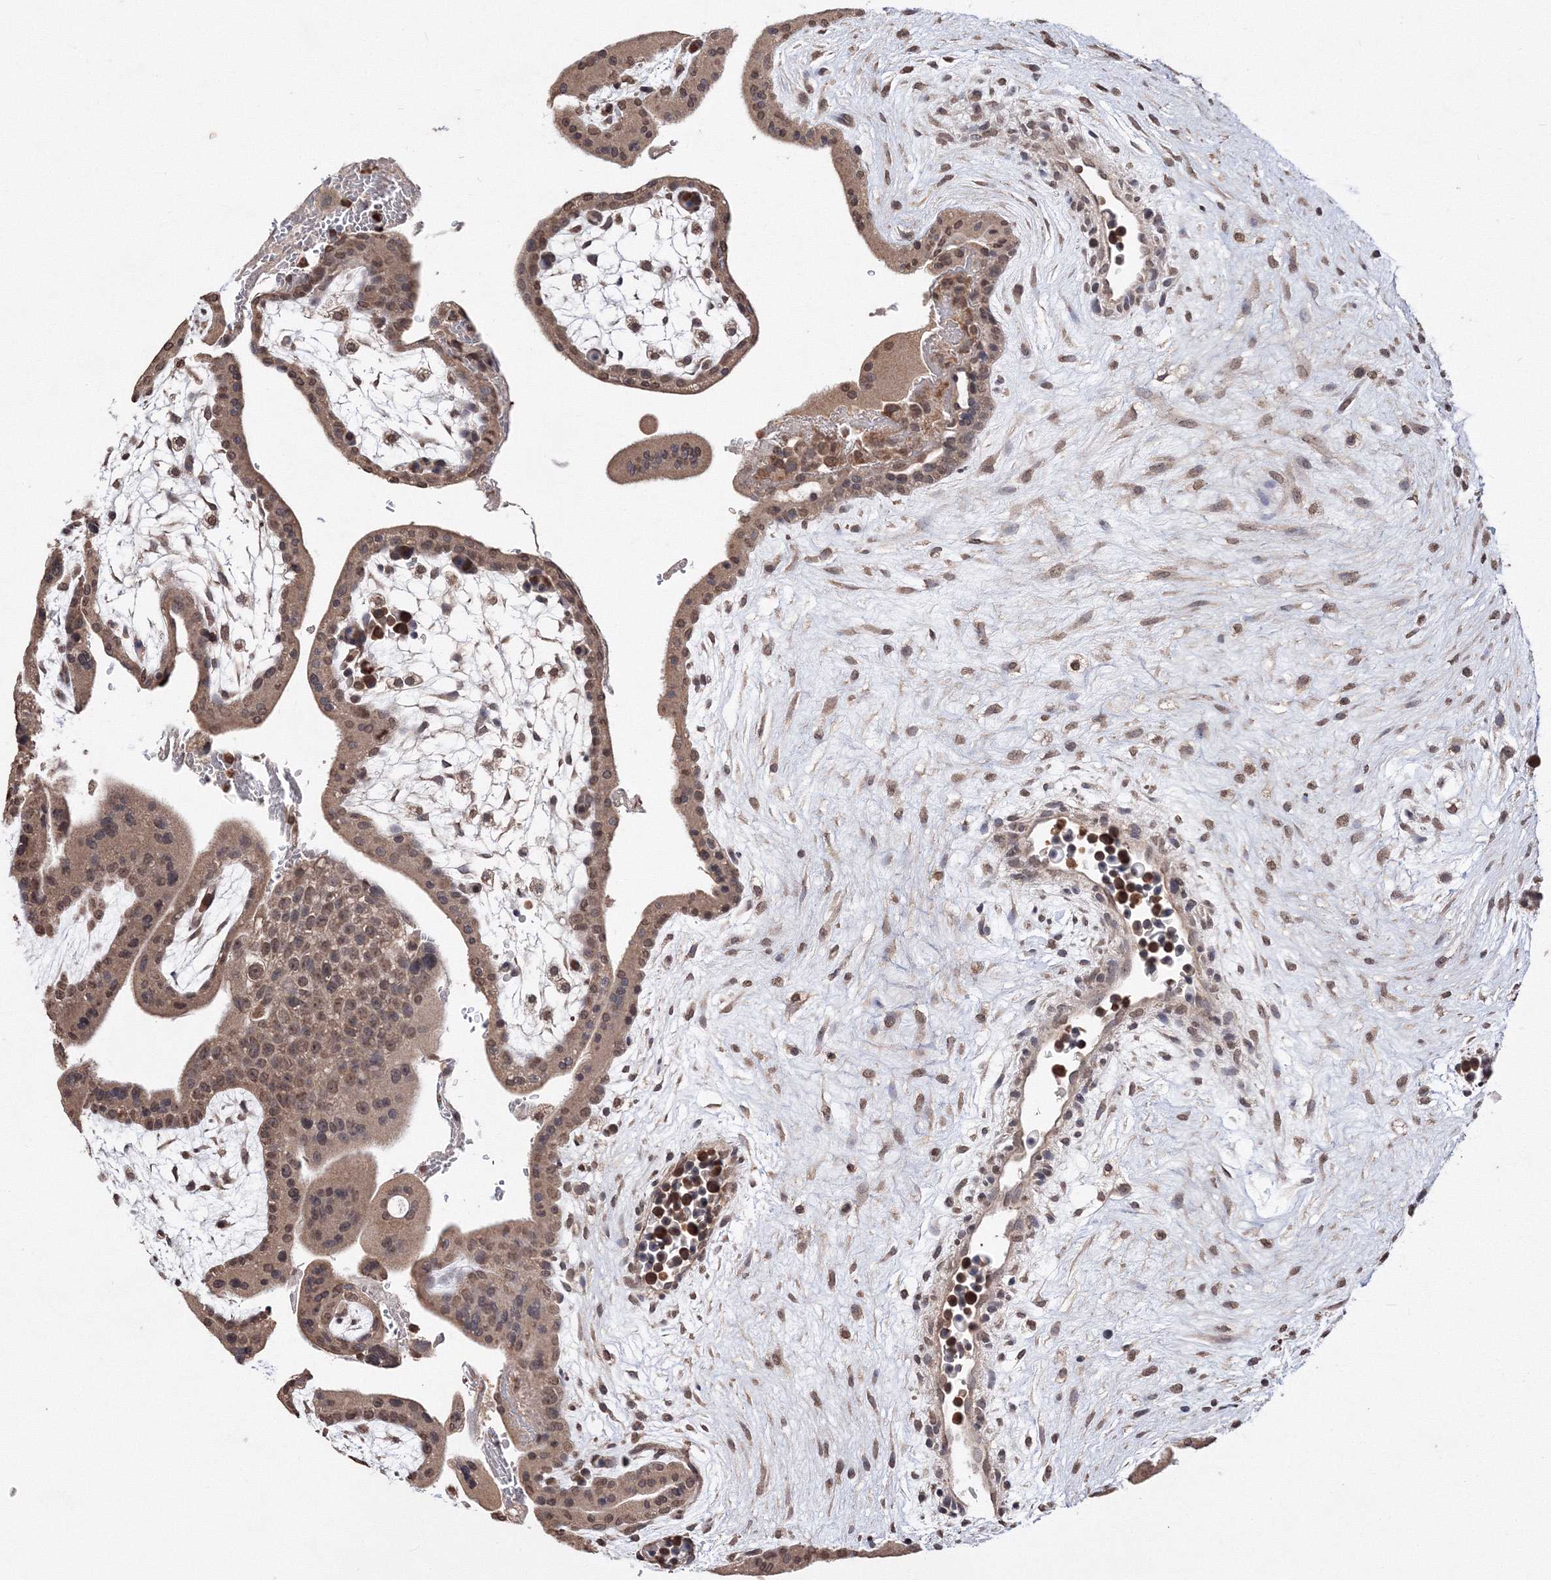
{"staining": {"intensity": "moderate", "quantity": ">75%", "location": "cytoplasmic/membranous,nuclear"}, "tissue": "placenta", "cell_type": "Trophoblastic cells", "image_type": "normal", "snomed": [{"axis": "morphology", "description": "Normal tissue, NOS"}, {"axis": "topography", "description": "Placenta"}], "caption": "Immunohistochemistry micrograph of unremarkable placenta: placenta stained using immunohistochemistry demonstrates medium levels of moderate protein expression localized specifically in the cytoplasmic/membranous,nuclear of trophoblastic cells, appearing as a cytoplasmic/membranous,nuclear brown color.", "gene": "GPN1", "patient": {"sex": "female", "age": 35}}